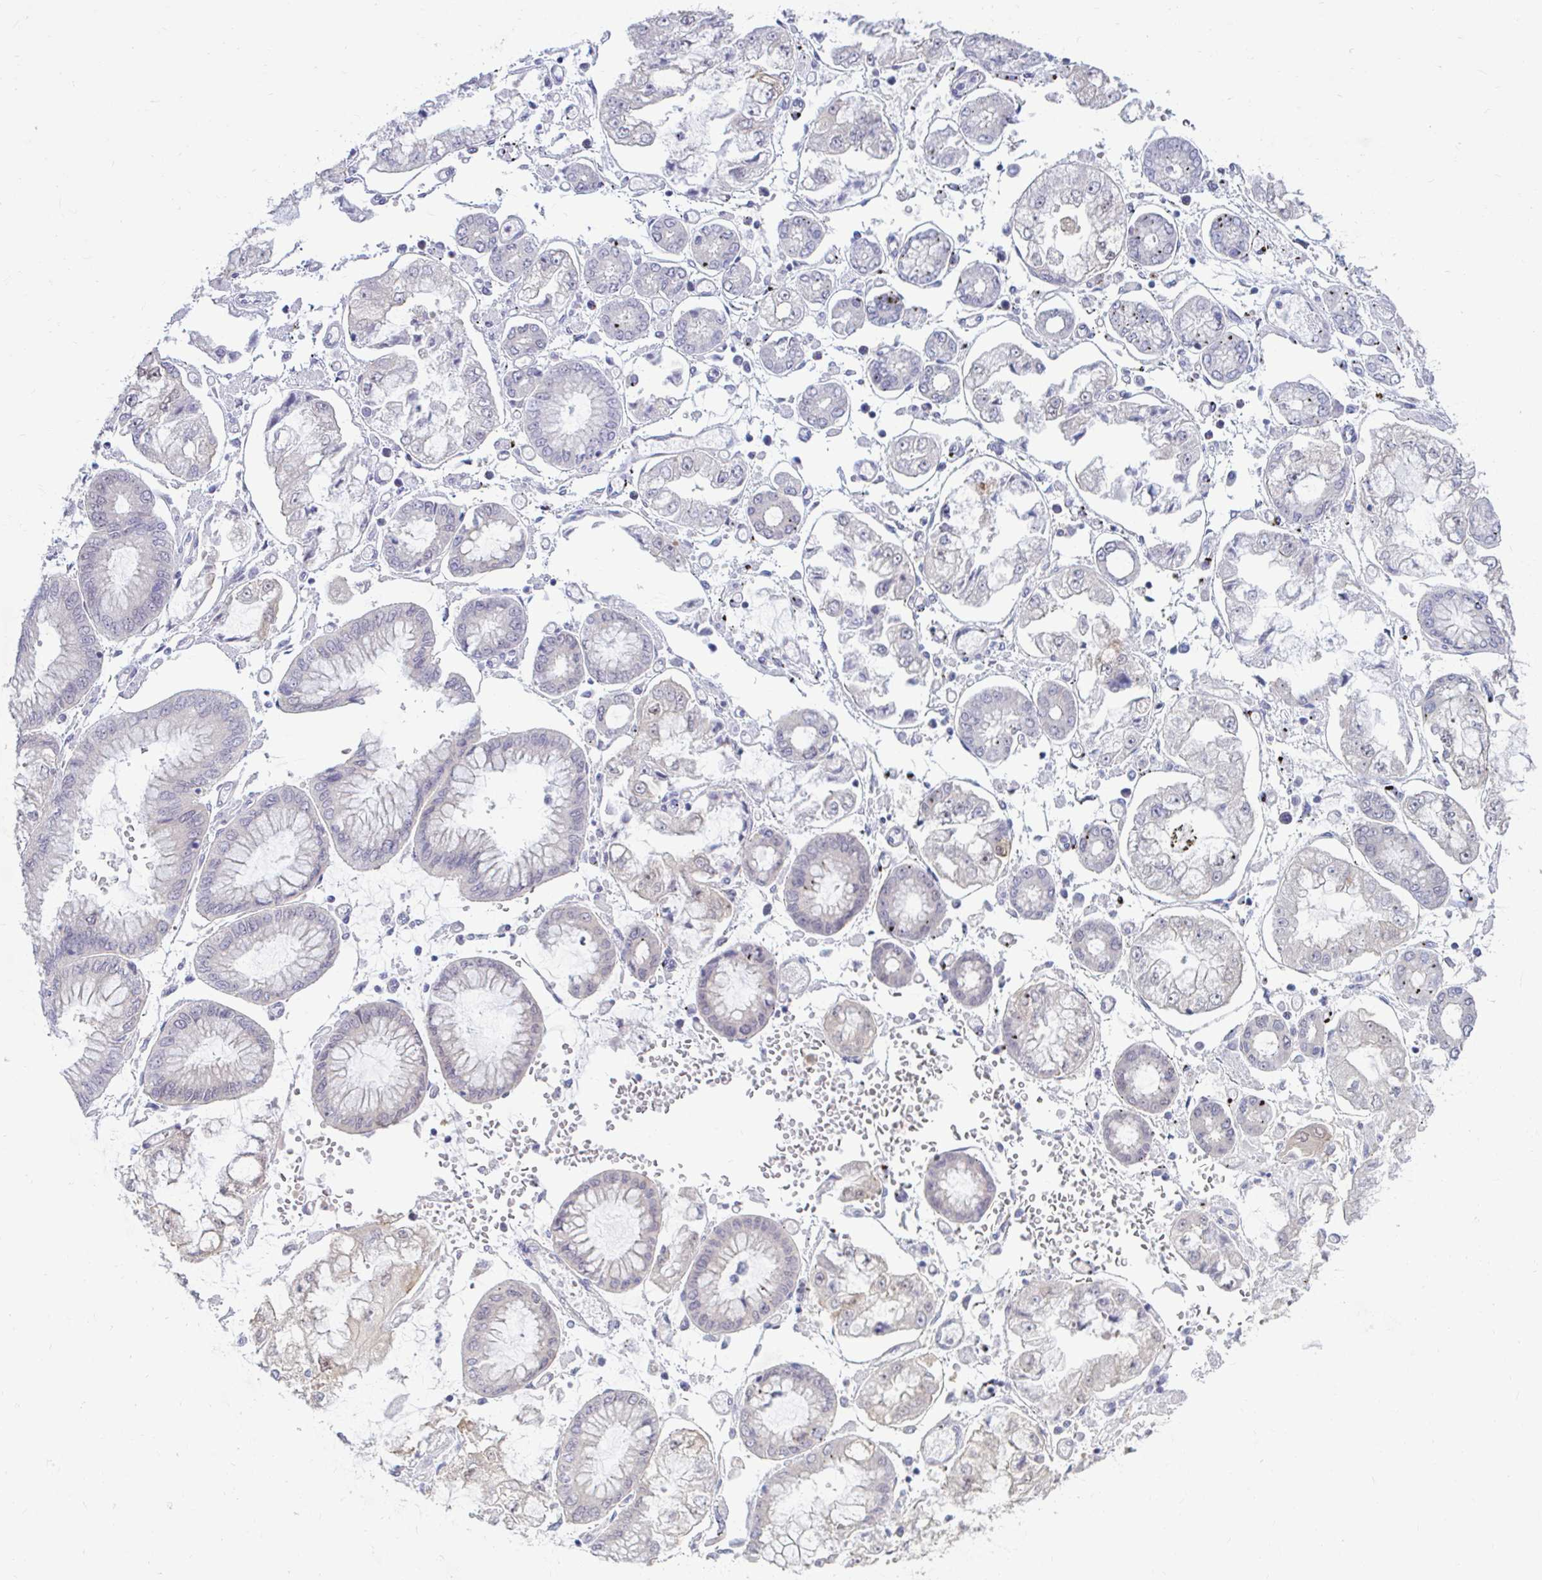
{"staining": {"intensity": "negative", "quantity": "none", "location": "none"}, "tissue": "stomach cancer", "cell_type": "Tumor cells", "image_type": "cancer", "snomed": [{"axis": "morphology", "description": "Adenocarcinoma, NOS"}, {"axis": "topography", "description": "Stomach"}], "caption": "Stomach cancer (adenocarcinoma) was stained to show a protein in brown. There is no significant staining in tumor cells.", "gene": "CSE1L", "patient": {"sex": "male", "age": 76}}